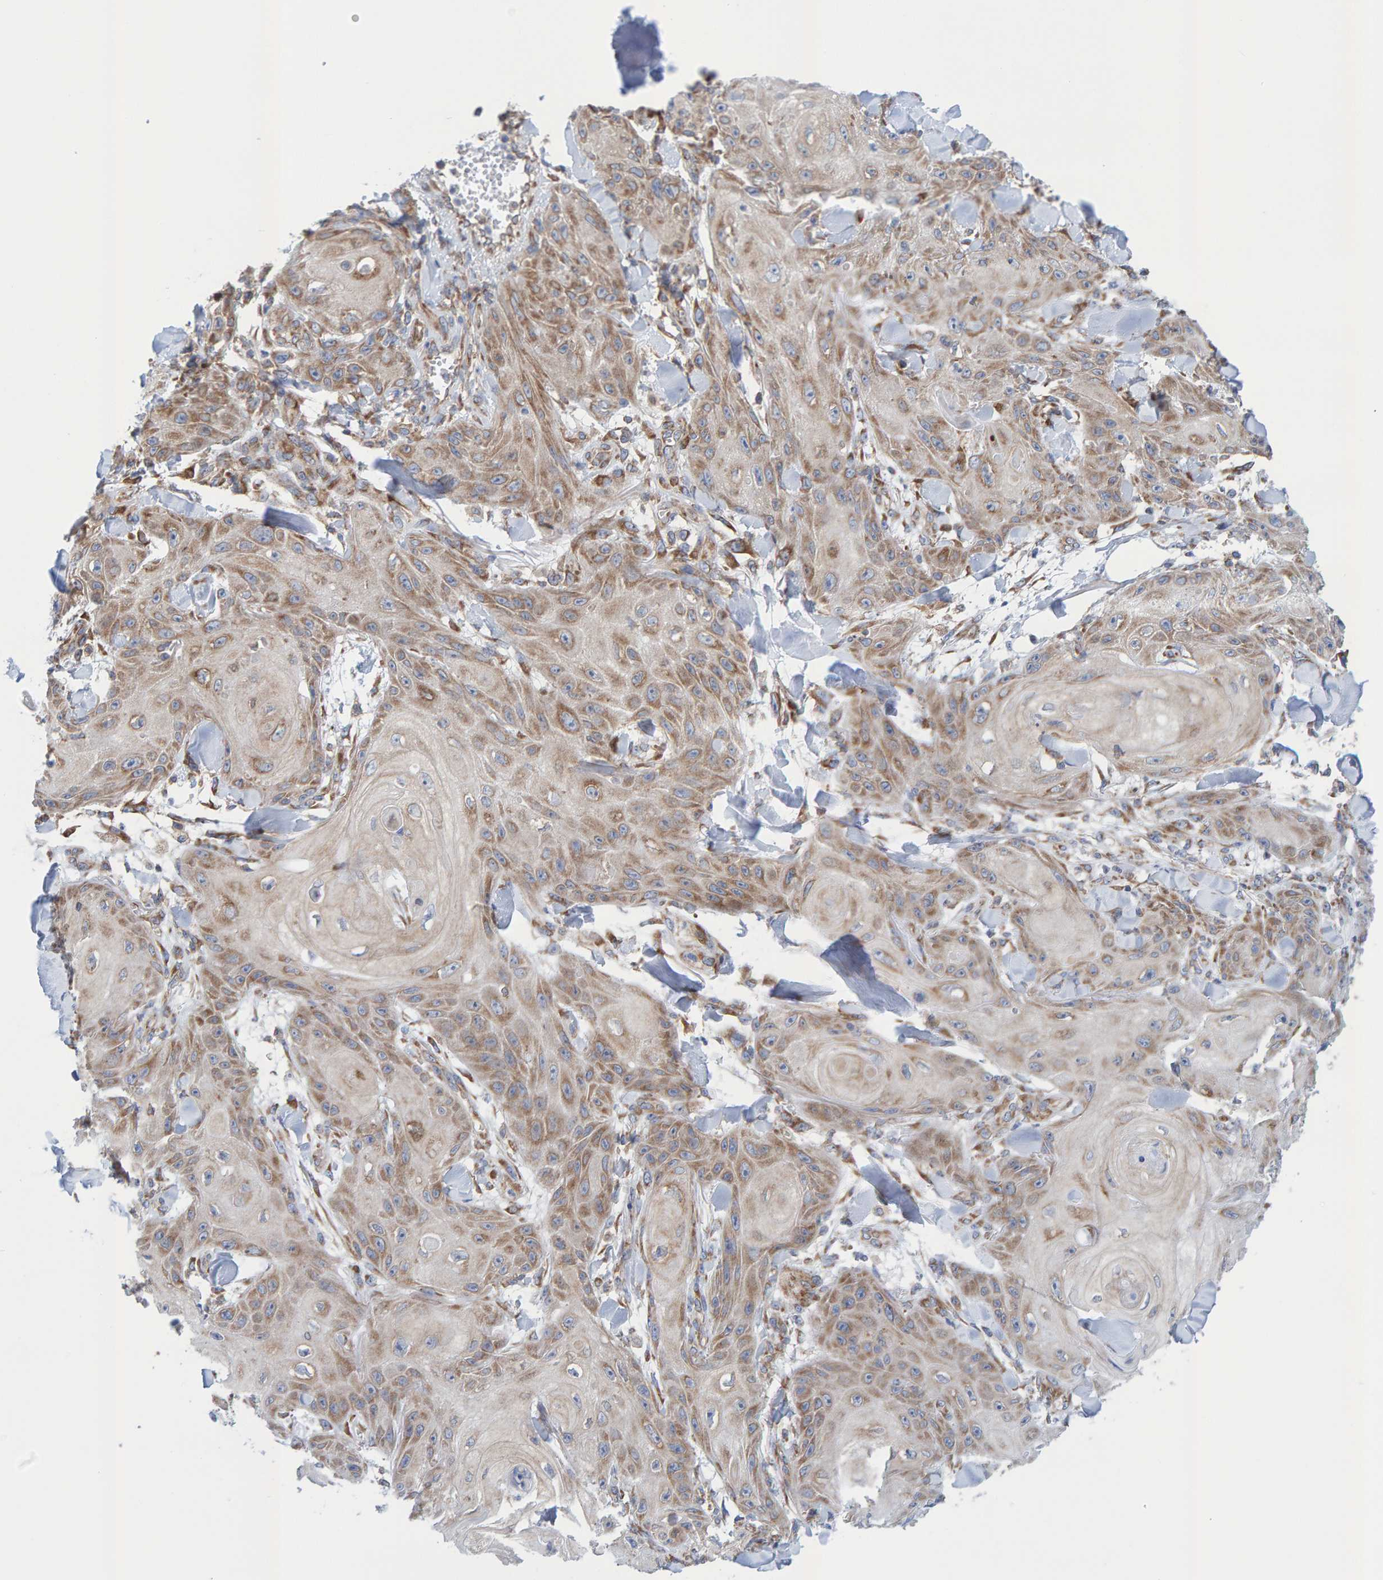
{"staining": {"intensity": "moderate", "quantity": ">75%", "location": "cytoplasmic/membranous"}, "tissue": "skin cancer", "cell_type": "Tumor cells", "image_type": "cancer", "snomed": [{"axis": "morphology", "description": "Squamous cell carcinoma, NOS"}, {"axis": "topography", "description": "Skin"}], "caption": "Immunohistochemical staining of skin cancer displays moderate cytoplasmic/membranous protein expression in approximately >75% of tumor cells.", "gene": "CDK5RAP3", "patient": {"sex": "male", "age": 74}}